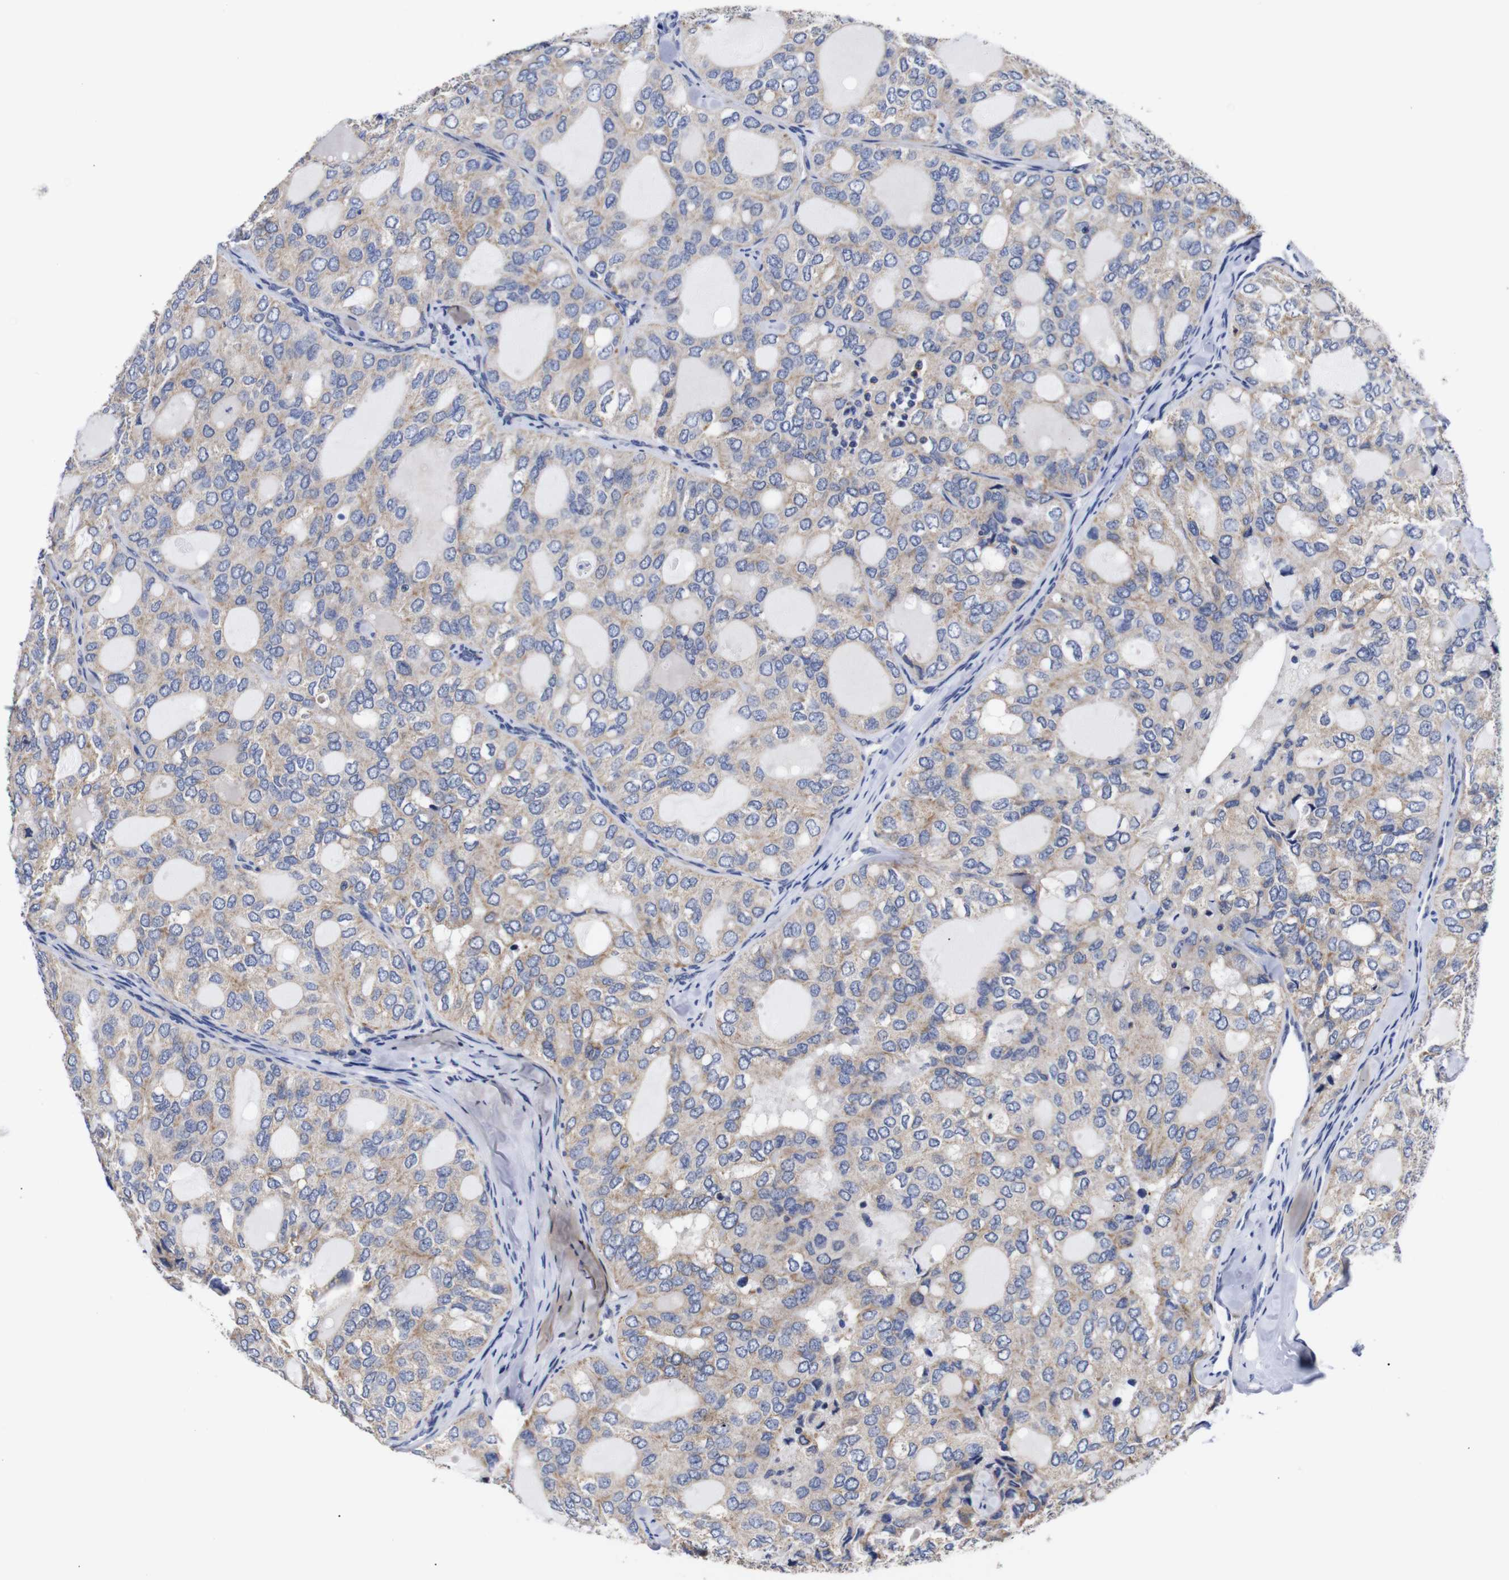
{"staining": {"intensity": "weak", "quantity": "25%-75%", "location": "cytoplasmic/membranous"}, "tissue": "thyroid cancer", "cell_type": "Tumor cells", "image_type": "cancer", "snomed": [{"axis": "morphology", "description": "Follicular adenoma carcinoma, NOS"}, {"axis": "topography", "description": "Thyroid gland"}], "caption": "Tumor cells reveal low levels of weak cytoplasmic/membranous positivity in about 25%-75% of cells in thyroid follicular adenoma carcinoma.", "gene": "OPN3", "patient": {"sex": "male", "age": 75}}